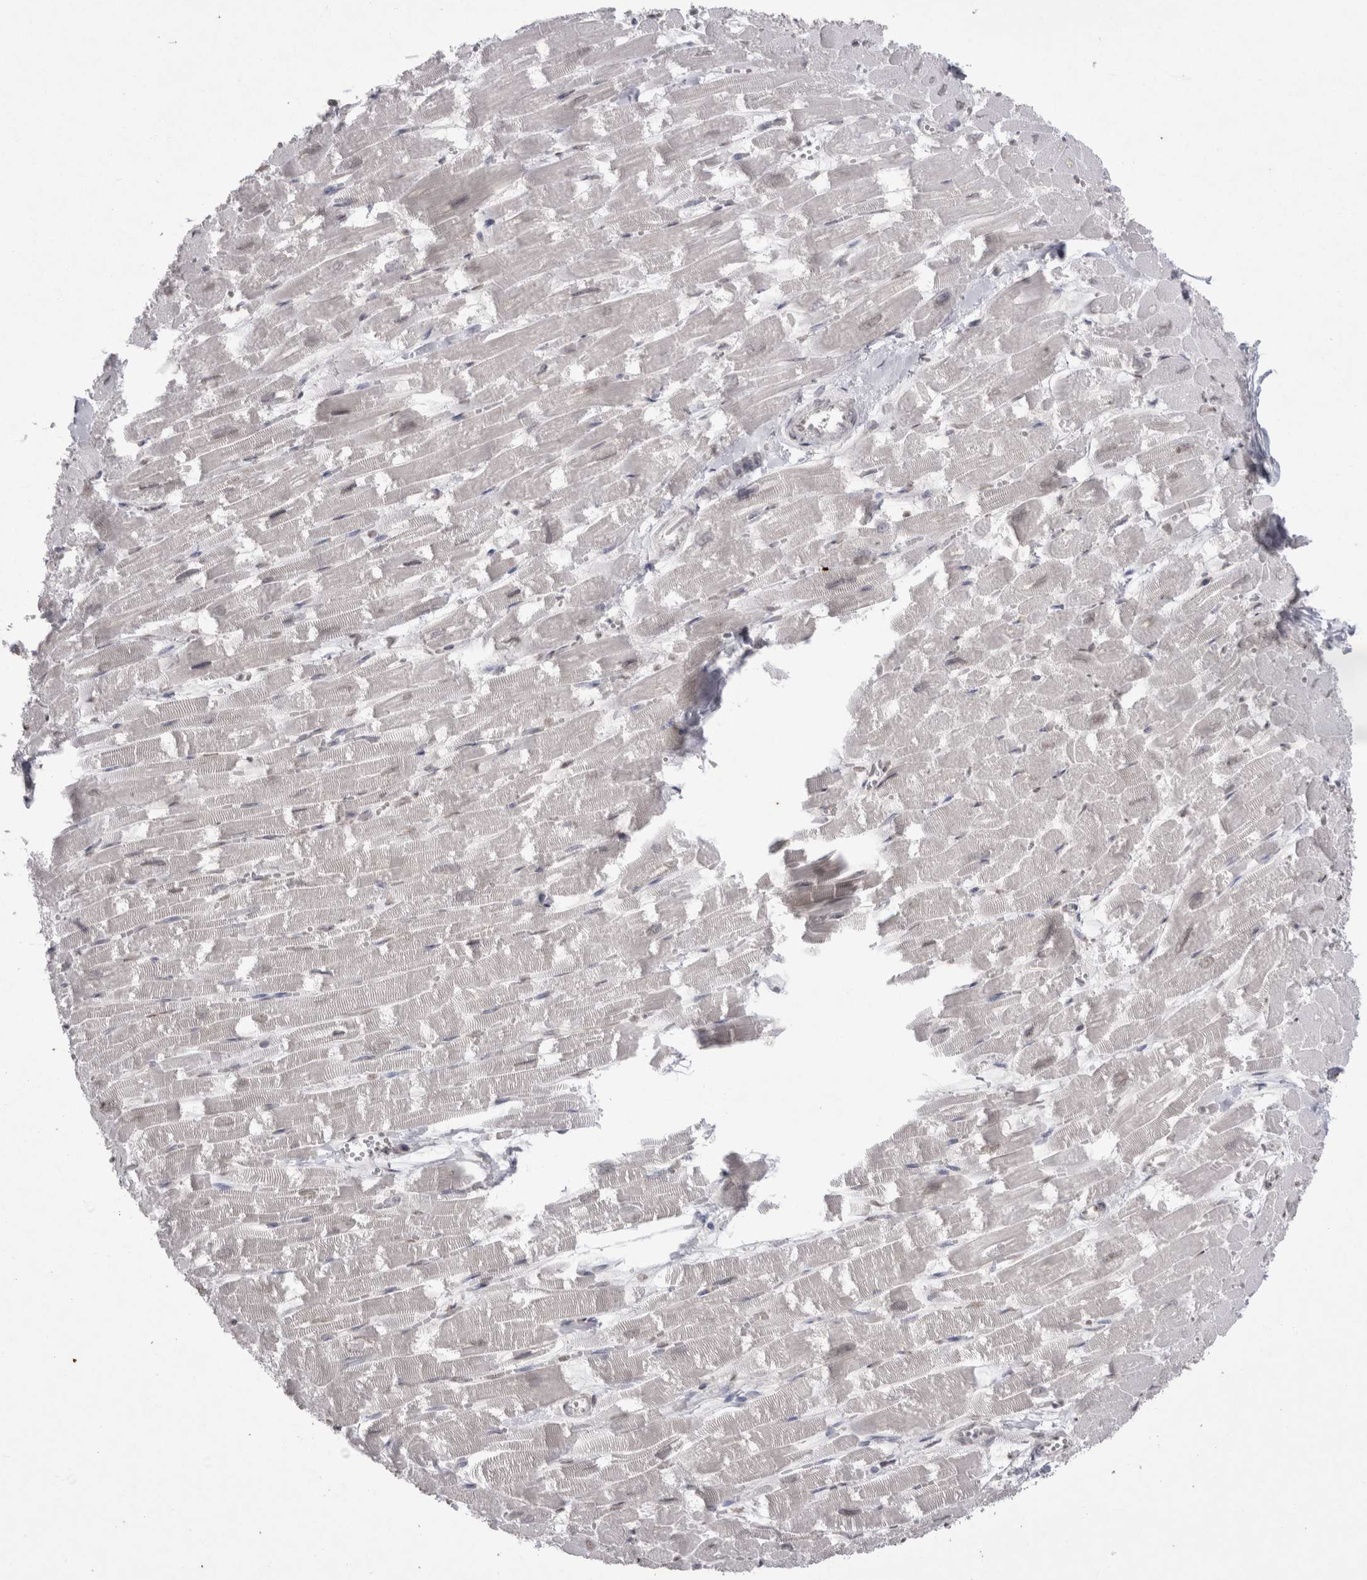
{"staining": {"intensity": "weak", "quantity": "<25%", "location": "nuclear"}, "tissue": "heart muscle", "cell_type": "Cardiomyocytes", "image_type": "normal", "snomed": [{"axis": "morphology", "description": "Normal tissue, NOS"}, {"axis": "topography", "description": "Heart"}], "caption": "Histopathology image shows no protein expression in cardiomyocytes of unremarkable heart muscle. Brightfield microscopy of immunohistochemistry (IHC) stained with DAB (3,3'-diaminobenzidine) (brown) and hematoxylin (blue), captured at high magnification.", "gene": "DDX4", "patient": {"sex": "male", "age": 54}}